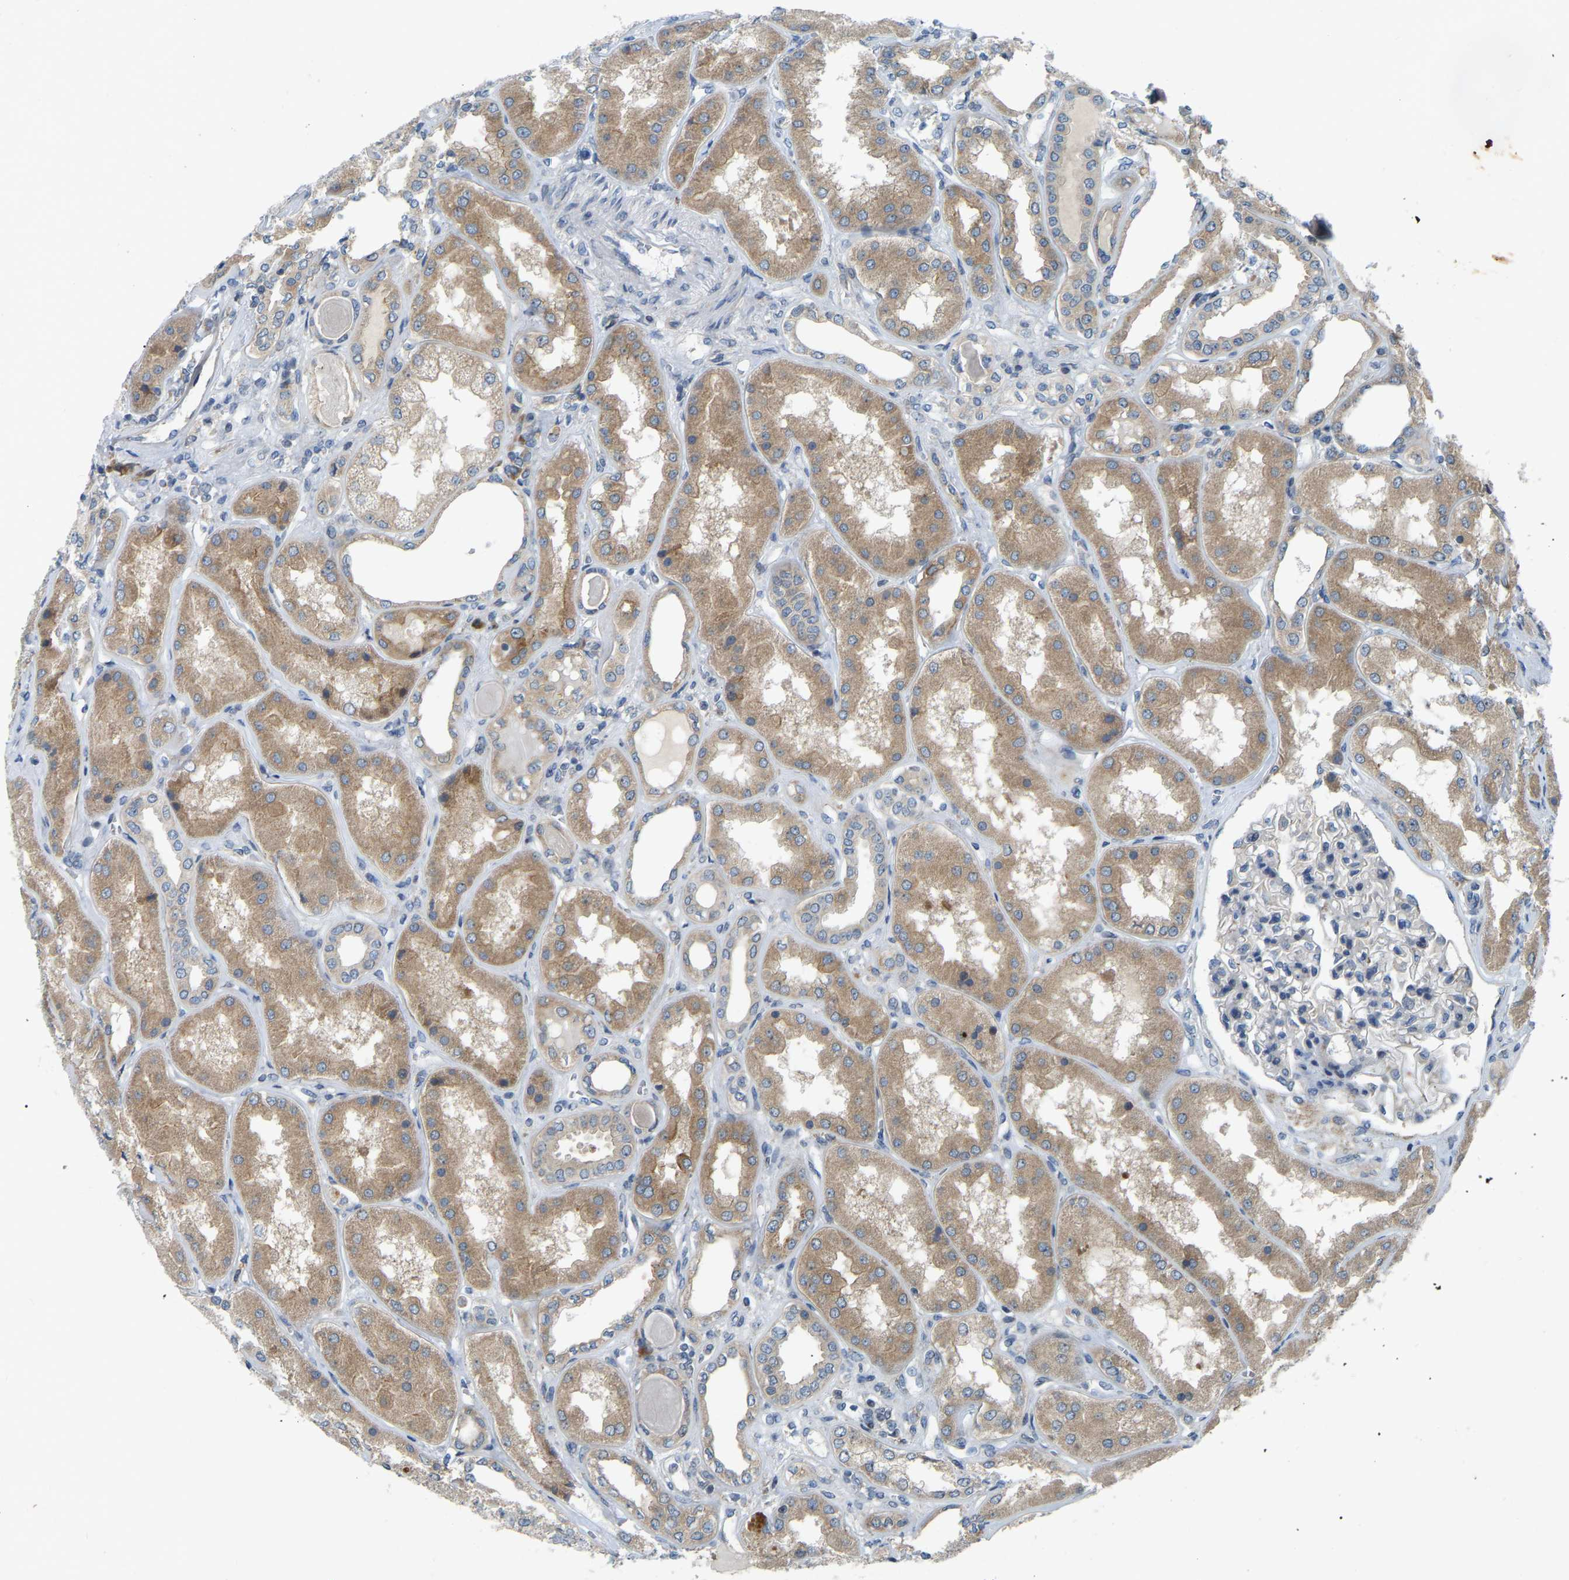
{"staining": {"intensity": "negative", "quantity": "none", "location": "none"}, "tissue": "kidney", "cell_type": "Cells in glomeruli", "image_type": "normal", "snomed": [{"axis": "morphology", "description": "Normal tissue, NOS"}, {"axis": "topography", "description": "Kidney"}], "caption": "Immunohistochemical staining of normal kidney exhibits no significant staining in cells in glomeruli. (DAB (3,3'-diaminobenzidine) immunohistochemistry (IHC), high magnification).", "gene": "ENSG00000283765", "patient": {"sex": "female", "age": 56}}